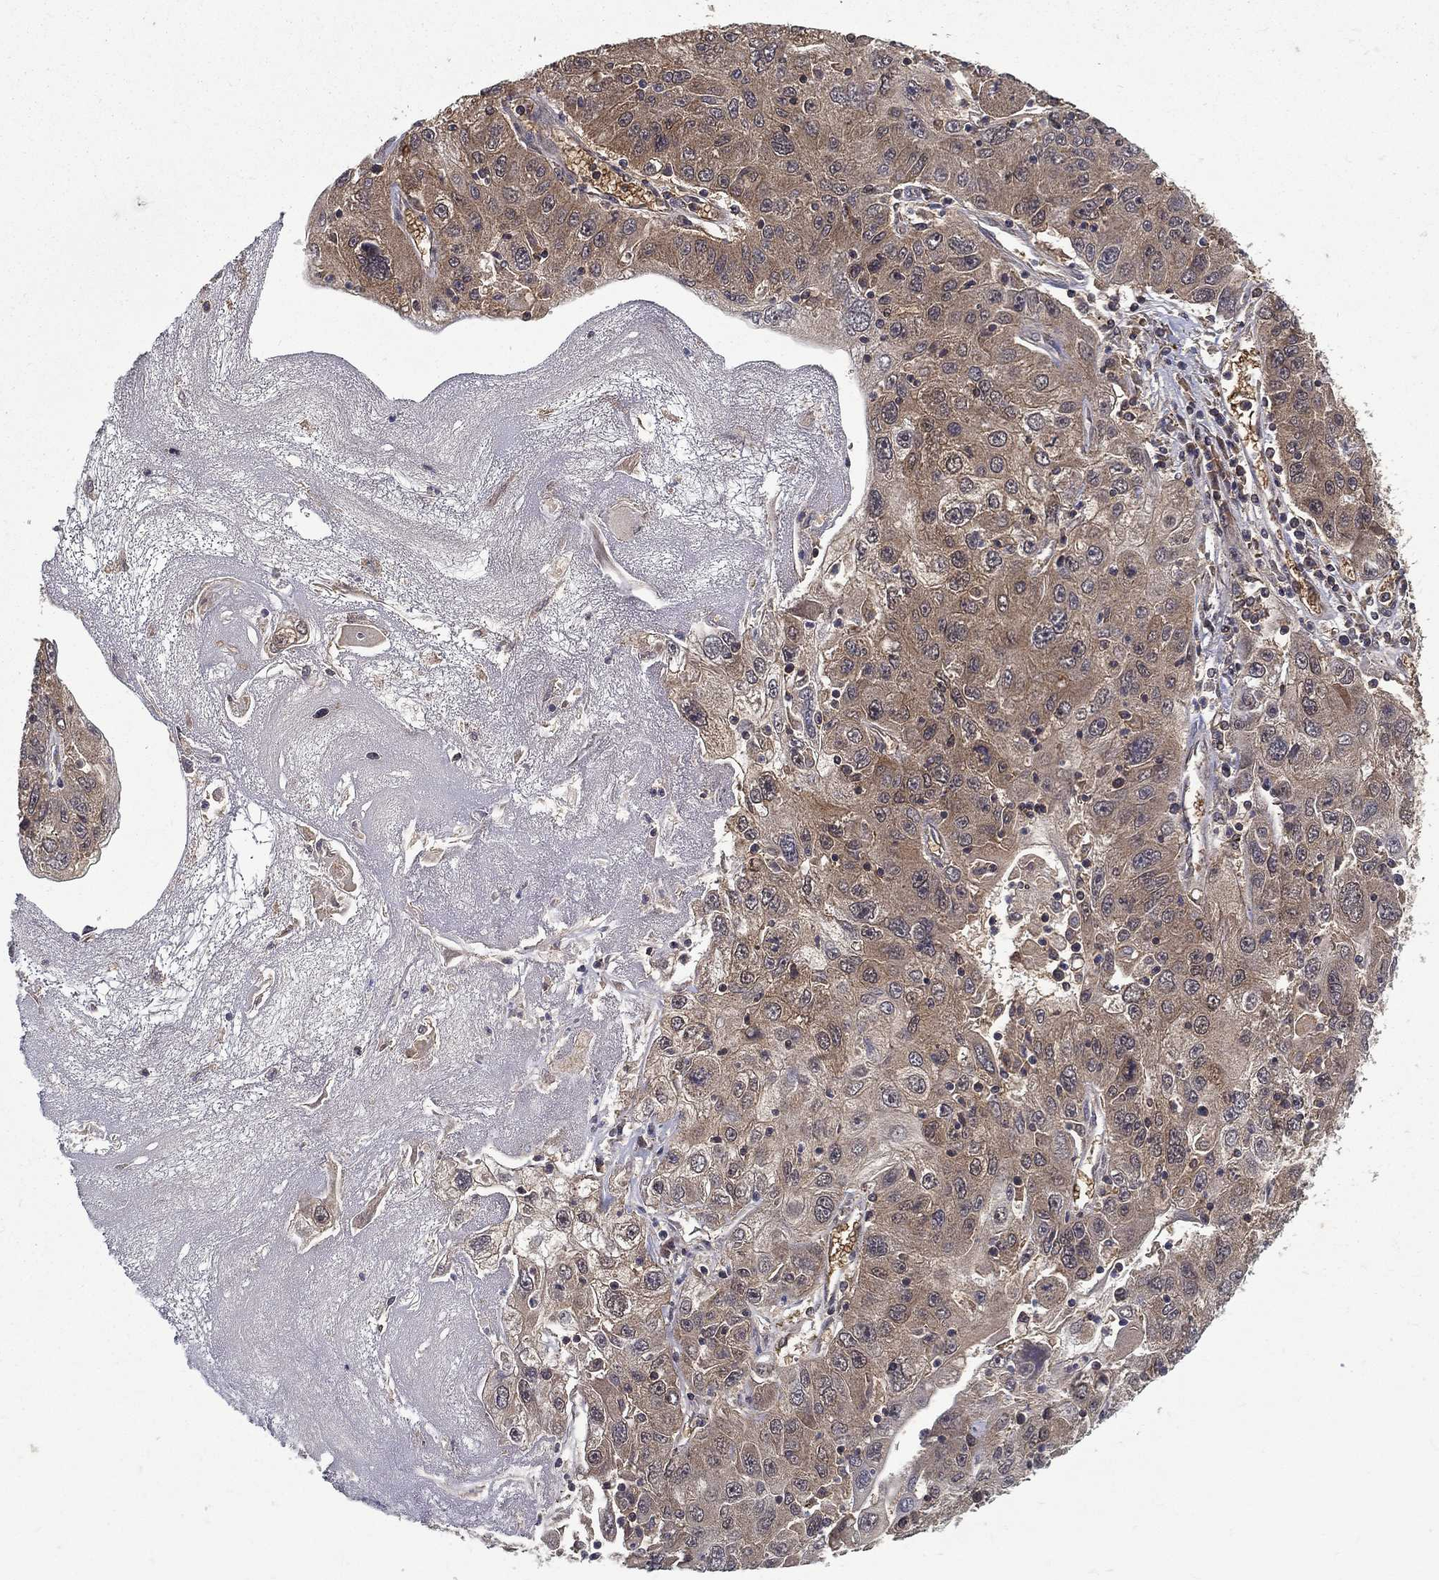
{"staining": {"intensity": "negative", "quantity": "none", "location": "none"}, "tissue": "stomach cancer", "cell_type": "Tumor cells", "image_type": "cancer", "snomed": [{"axis": "morphology", "description": "Adenocarcinoma, NOS"}, {"axis": "topography", "description": "Stomach"}], "caption": "Human stomach cancer stained for a protein using IHC exhibits no positivity in tumor cells.", "gene": "CARM1", "patient": {"sex": "male", "age": 56}}